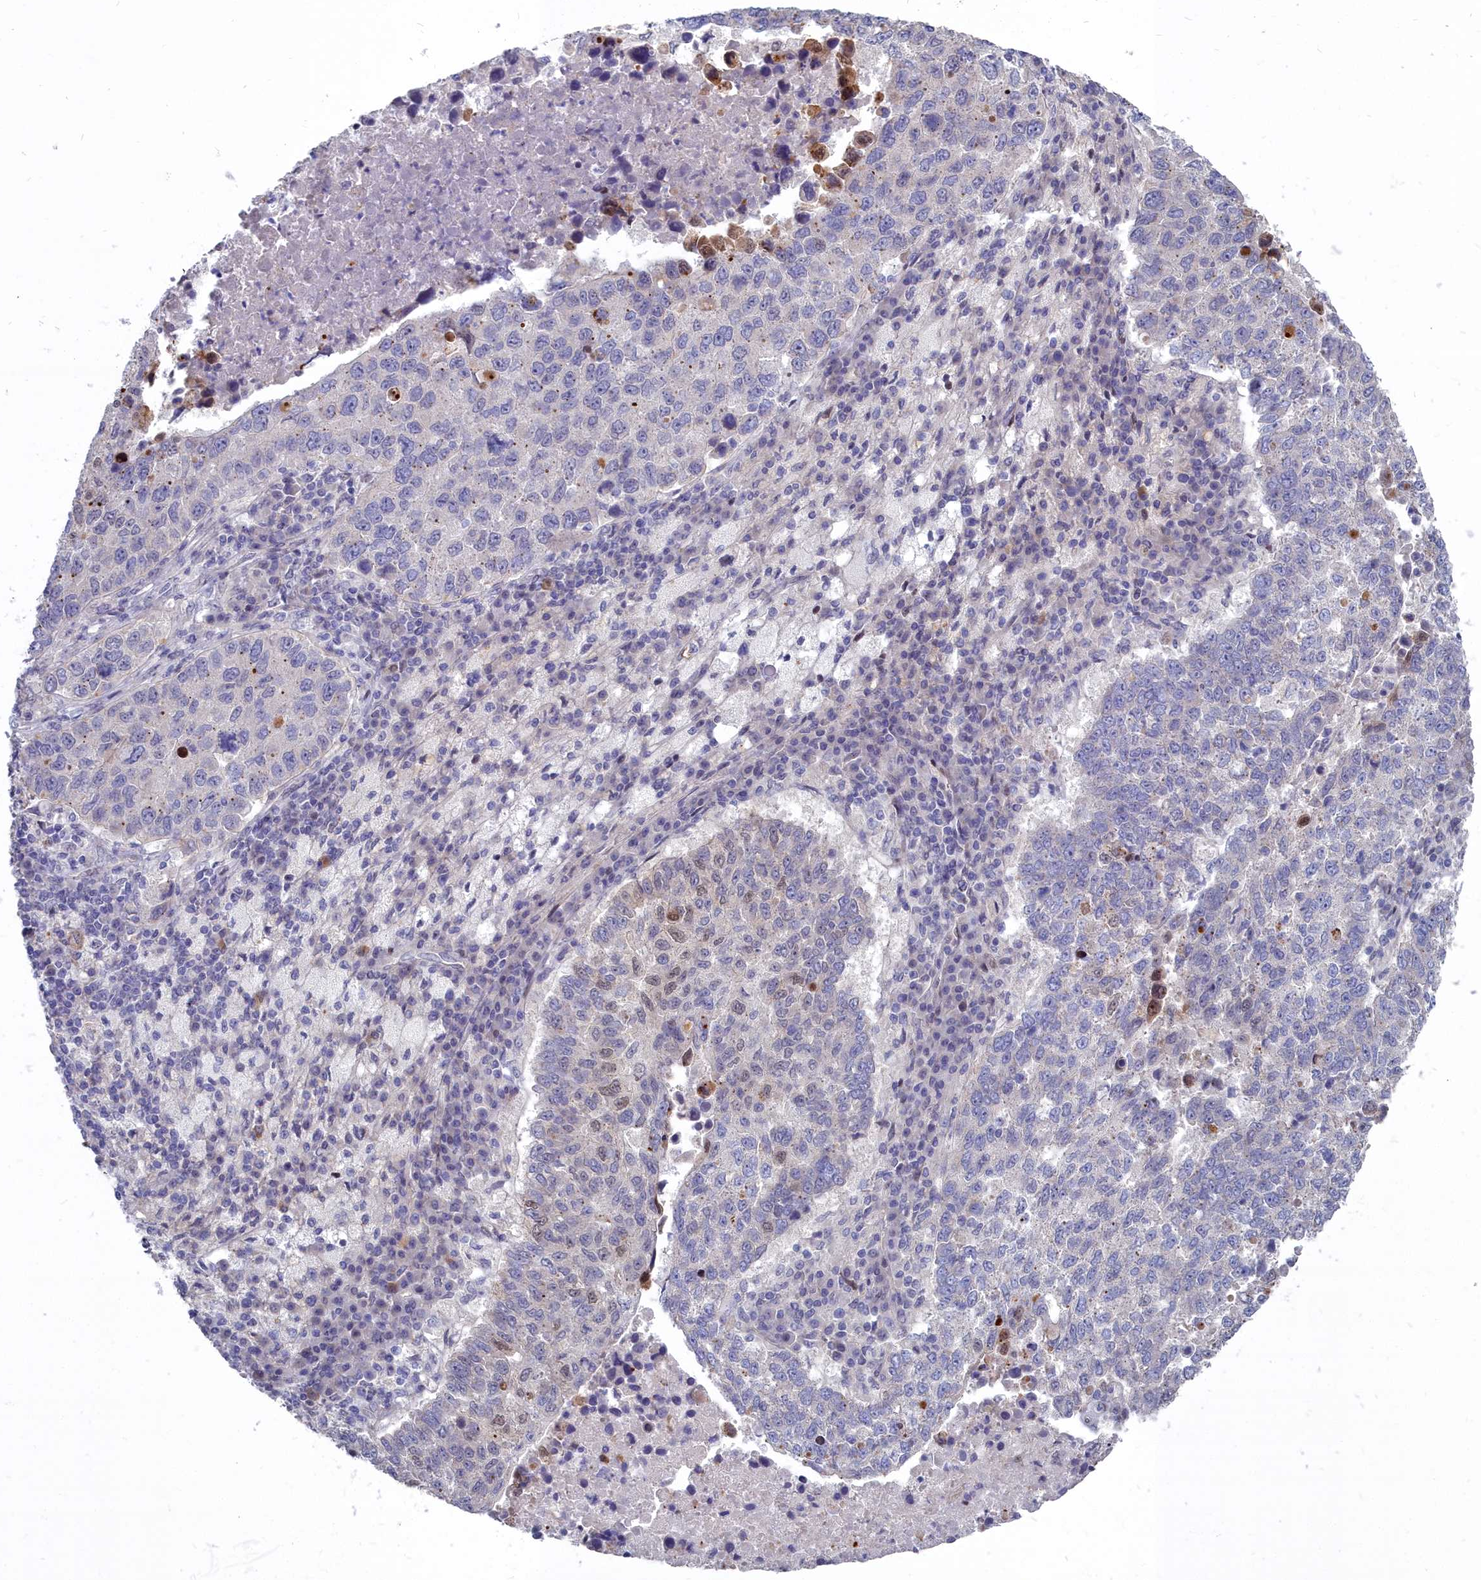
{"staining": {"intensity": "weak", "quantity": "<25%", "location": "cytoplasmic/membranous"}, "tissue": "lung cancer", "cell_type": "Tumor cells", "image_type": "cancer", "snomed": [{"axis": "morphology", "description": "Squamous cell carcinoma, NOS"}, {"axis": "topography", "description": "Lung"}], "caption": "Immunohistochemical staining of lung cancer exhibits no significant staining in tumor cells. (Stains: DAB immunohistochemistry (IHC) with hematoxylin counter stain, Microscopy: brightfield microscopy at high magnification).", "gene": "RPS27A", "patient": {"sex": "male", "age": 73}}